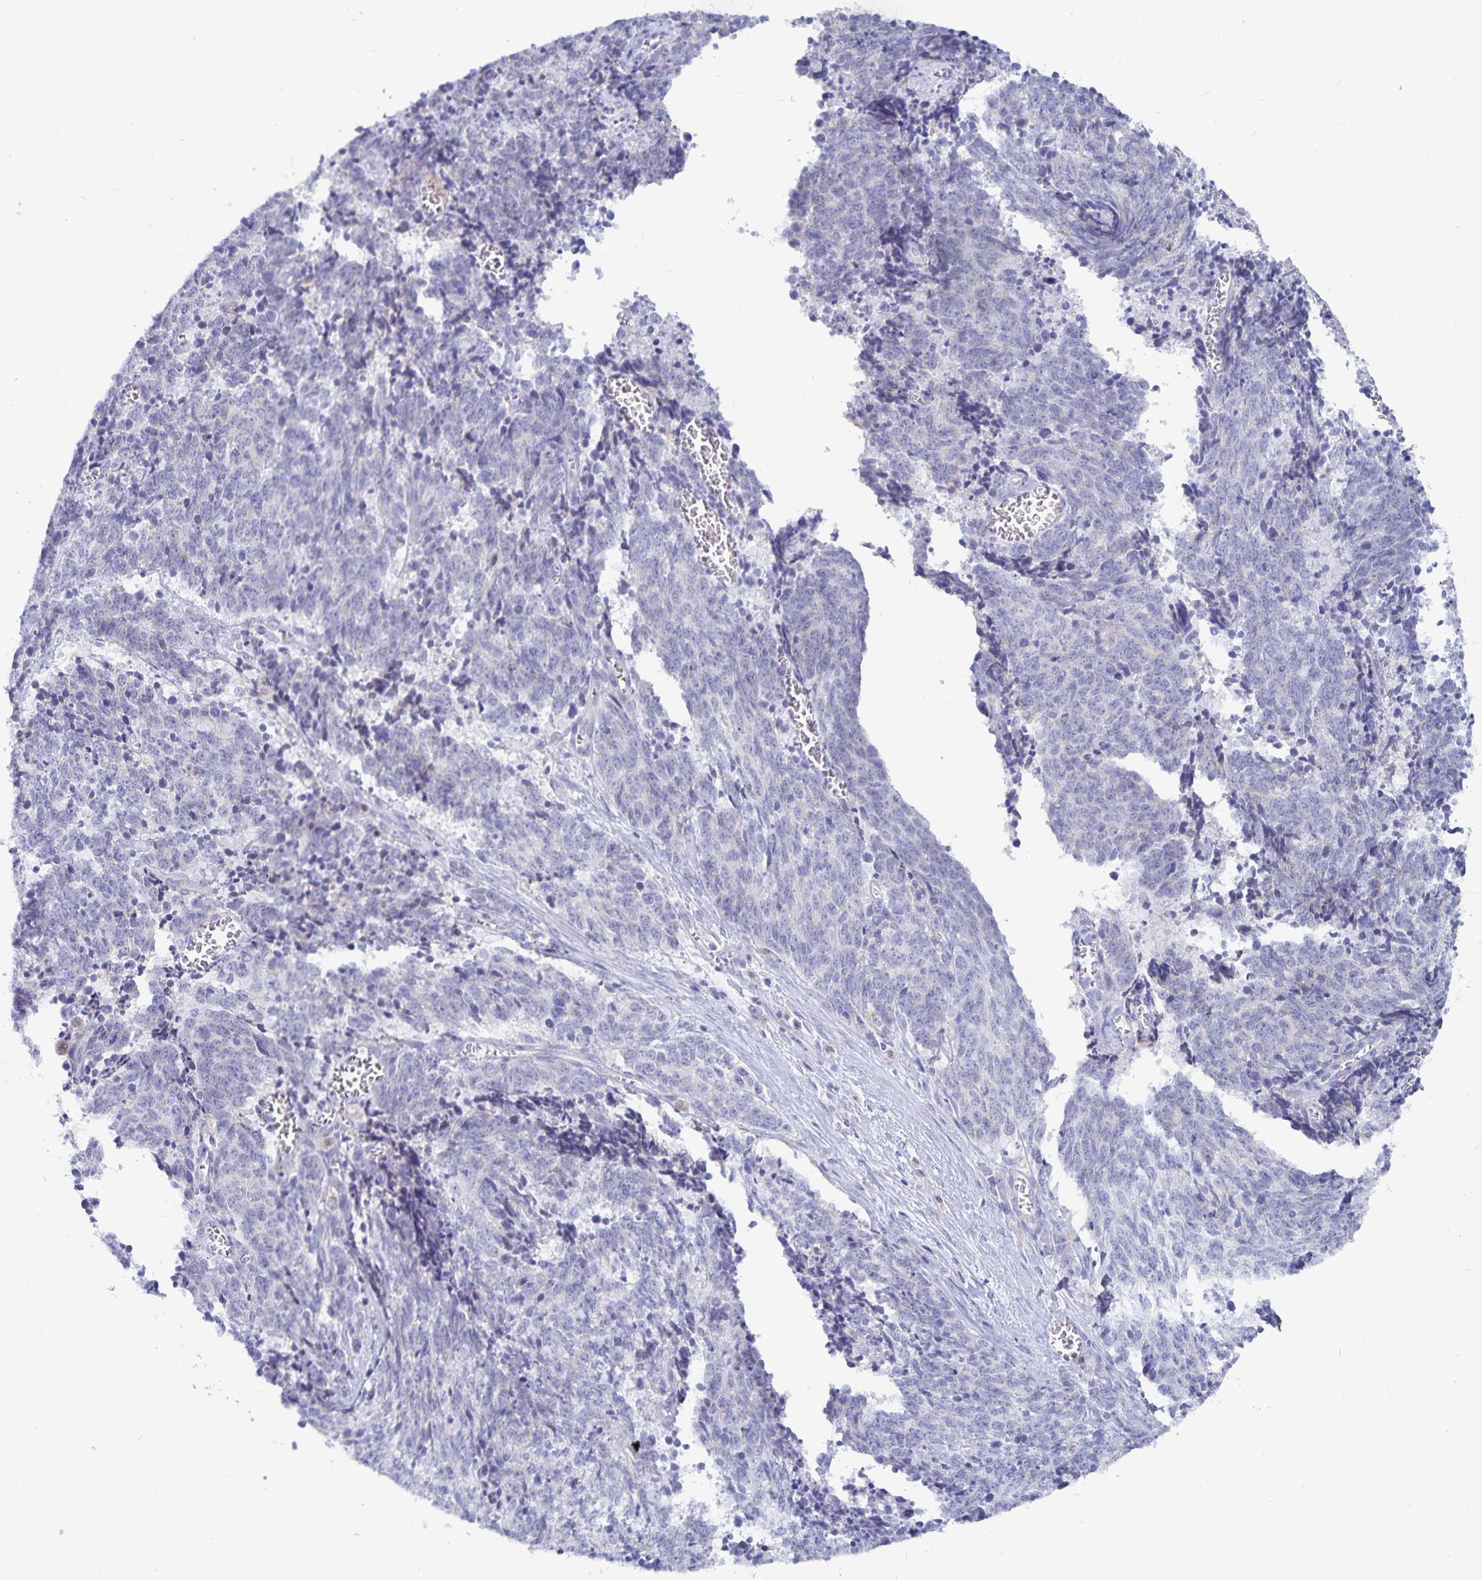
{"staining": {"intensity": "negative", "quantity": "none", "location": "none"}, "tissue": "cervical cancer", "cell_type": "Tumor cells", "image_type": "cancer", "snomed": [{"axis": "morphology", "description": "Squamous cell carcinoma, NOS"}, {"axis": "topography", "description": "Cervix"}], "caption": "Immunohistochemistry (IHC) of human cervical squamous cell carcinoma exhibits no expression in tumor cells.", "gene": "PKHD1", "patient": {"sex": "female", "age": 29}}